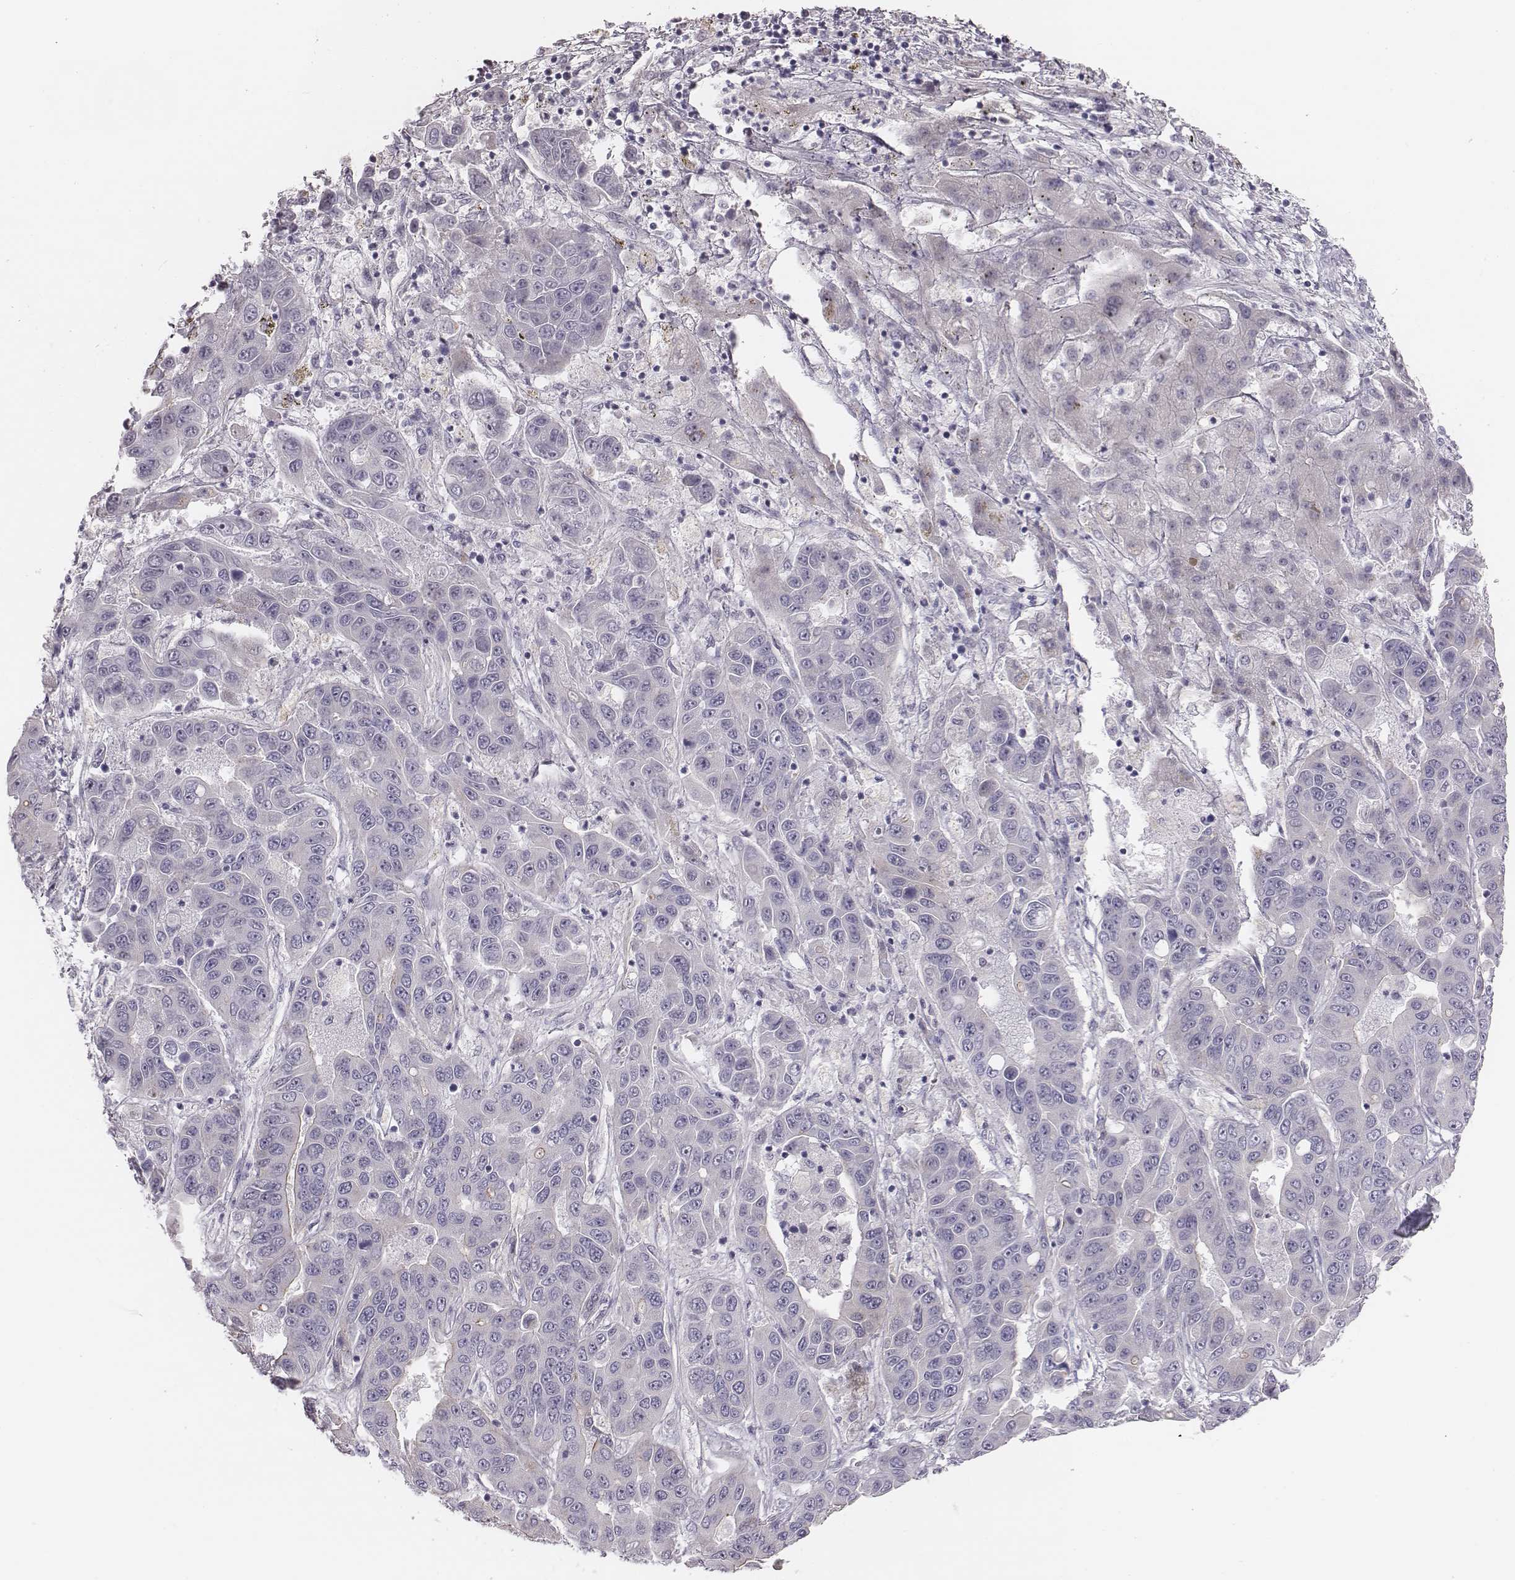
{"staining": {"intensity": "negative", "quantity": "none", "location": "none"}, "tissue": "liver cancer", "cell_type": "Tumor cells", "image_type": "cancer", "snomed": [{"axis": "morphology", "description": "Cholangiocarcinoma"}, {"axis": "topography", "description": "Liver"}], "caption": "Protein analysis of cholangiocarcinoma (liver) reveals no significant staining in tumor cells. The staining was performed using DAB (3,3'-diaminobenzidine) to visualize the protein expression in brown, while the nuclei were stained in blue with hematoxylin (Magnification: 20x).", "gene": "CACNG4", "patient": {"sex": "female", "age": 52}}